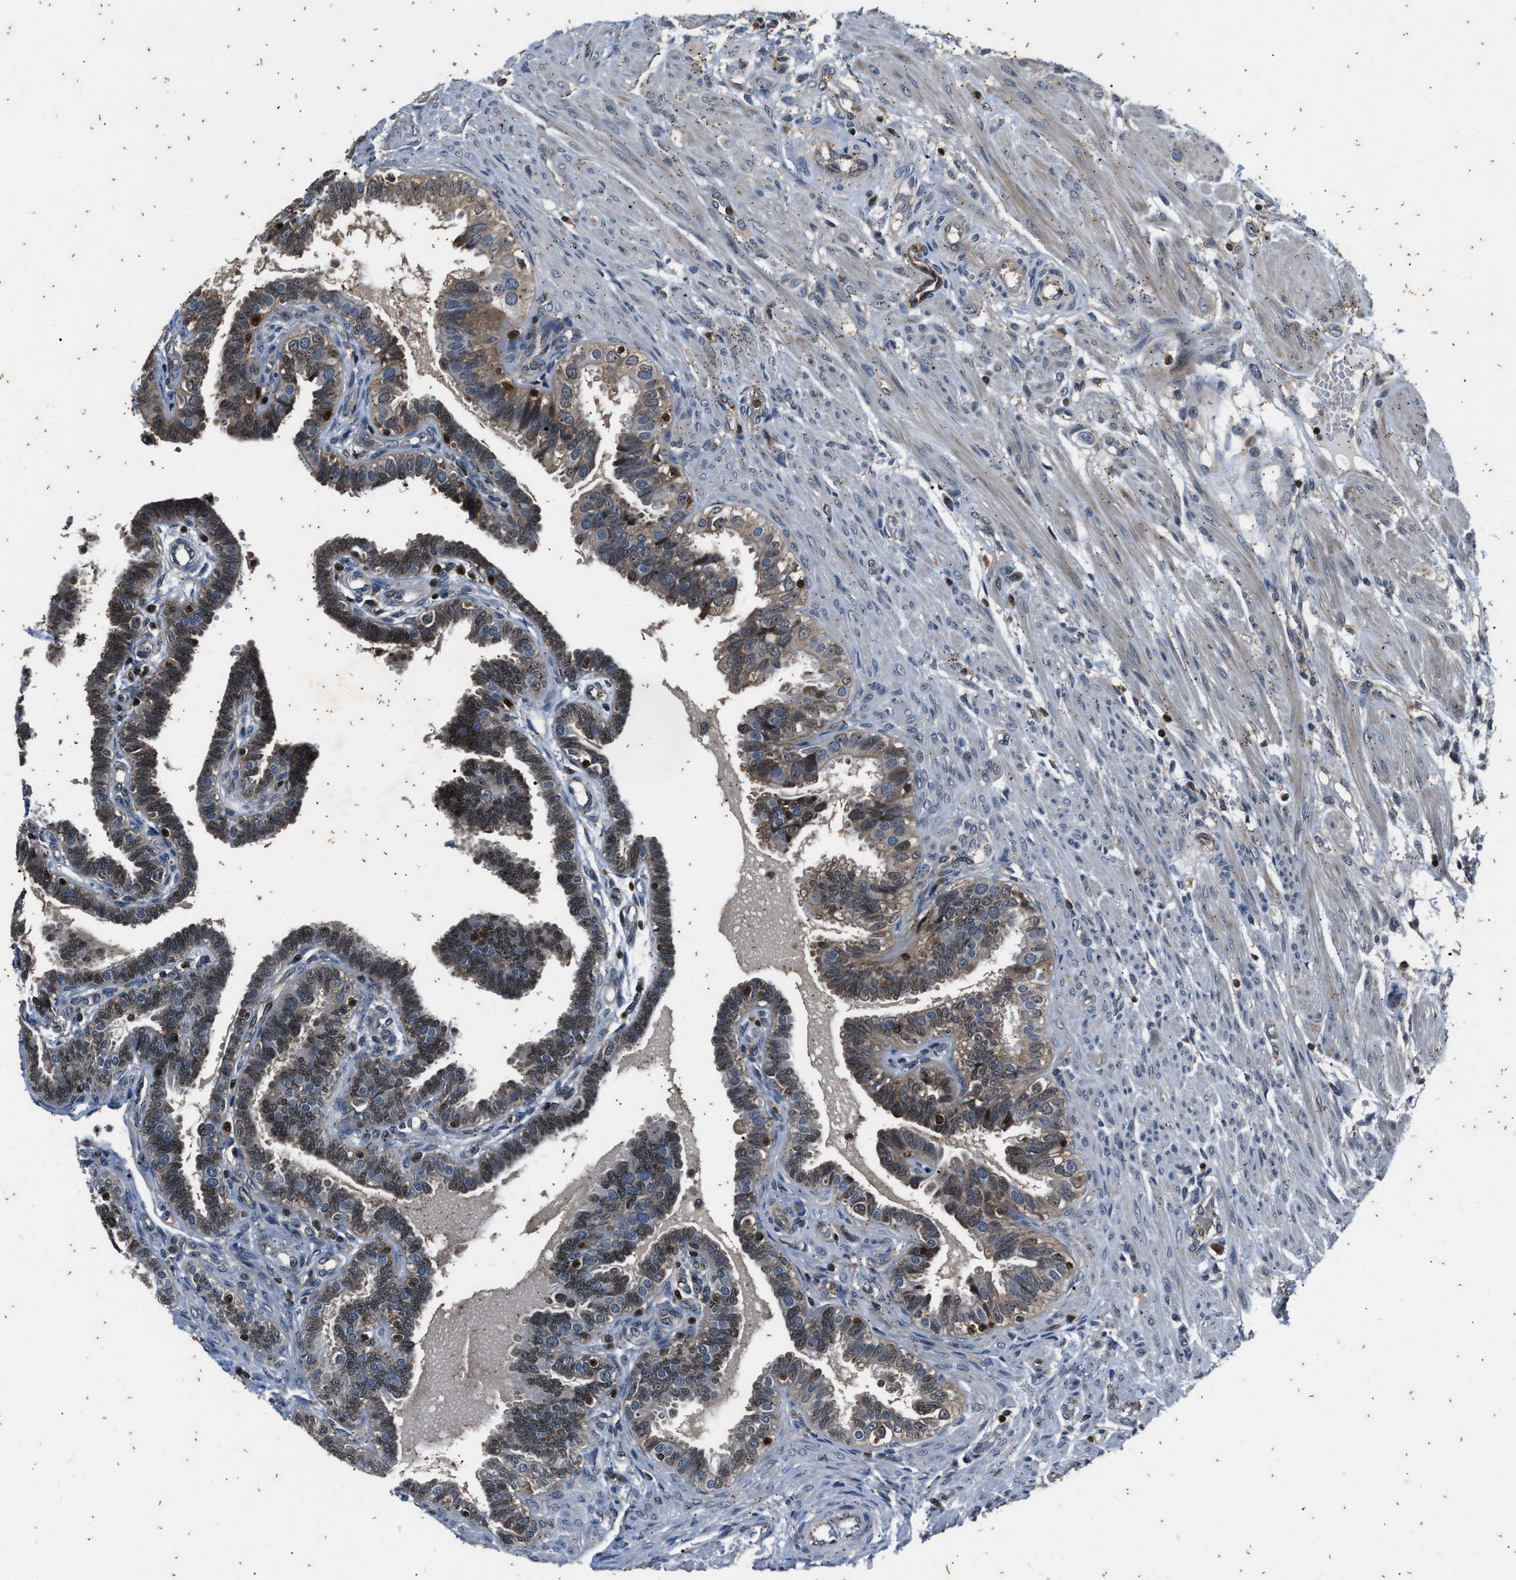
{"staining": {"intensity": "weak", "quantity": "25%-75%", "location": "cytoplasmic/membranous"}, "tissue": "fallopian tube", "cell_type": "Glandular cells", "image_type": "normal", "snomed": [{"axis": "morphology", "description": "Normal tissue, NOS"}, {"axis": "topography", "description": "Fallopian tube"}, {"axis": "topography", "description": "Placenta"}], "caption": "This photomicrograph shows unremarkable fallopian tube stained with immunohistochemistry (IHC) to label a protein in brown. The cytoplasmic/membranous of glandular cells show weak positivity for the protein. Nuclei are counter-stained blue.", "gene": "PTPN7", "patient": {"sex": "female", "age": 34}}